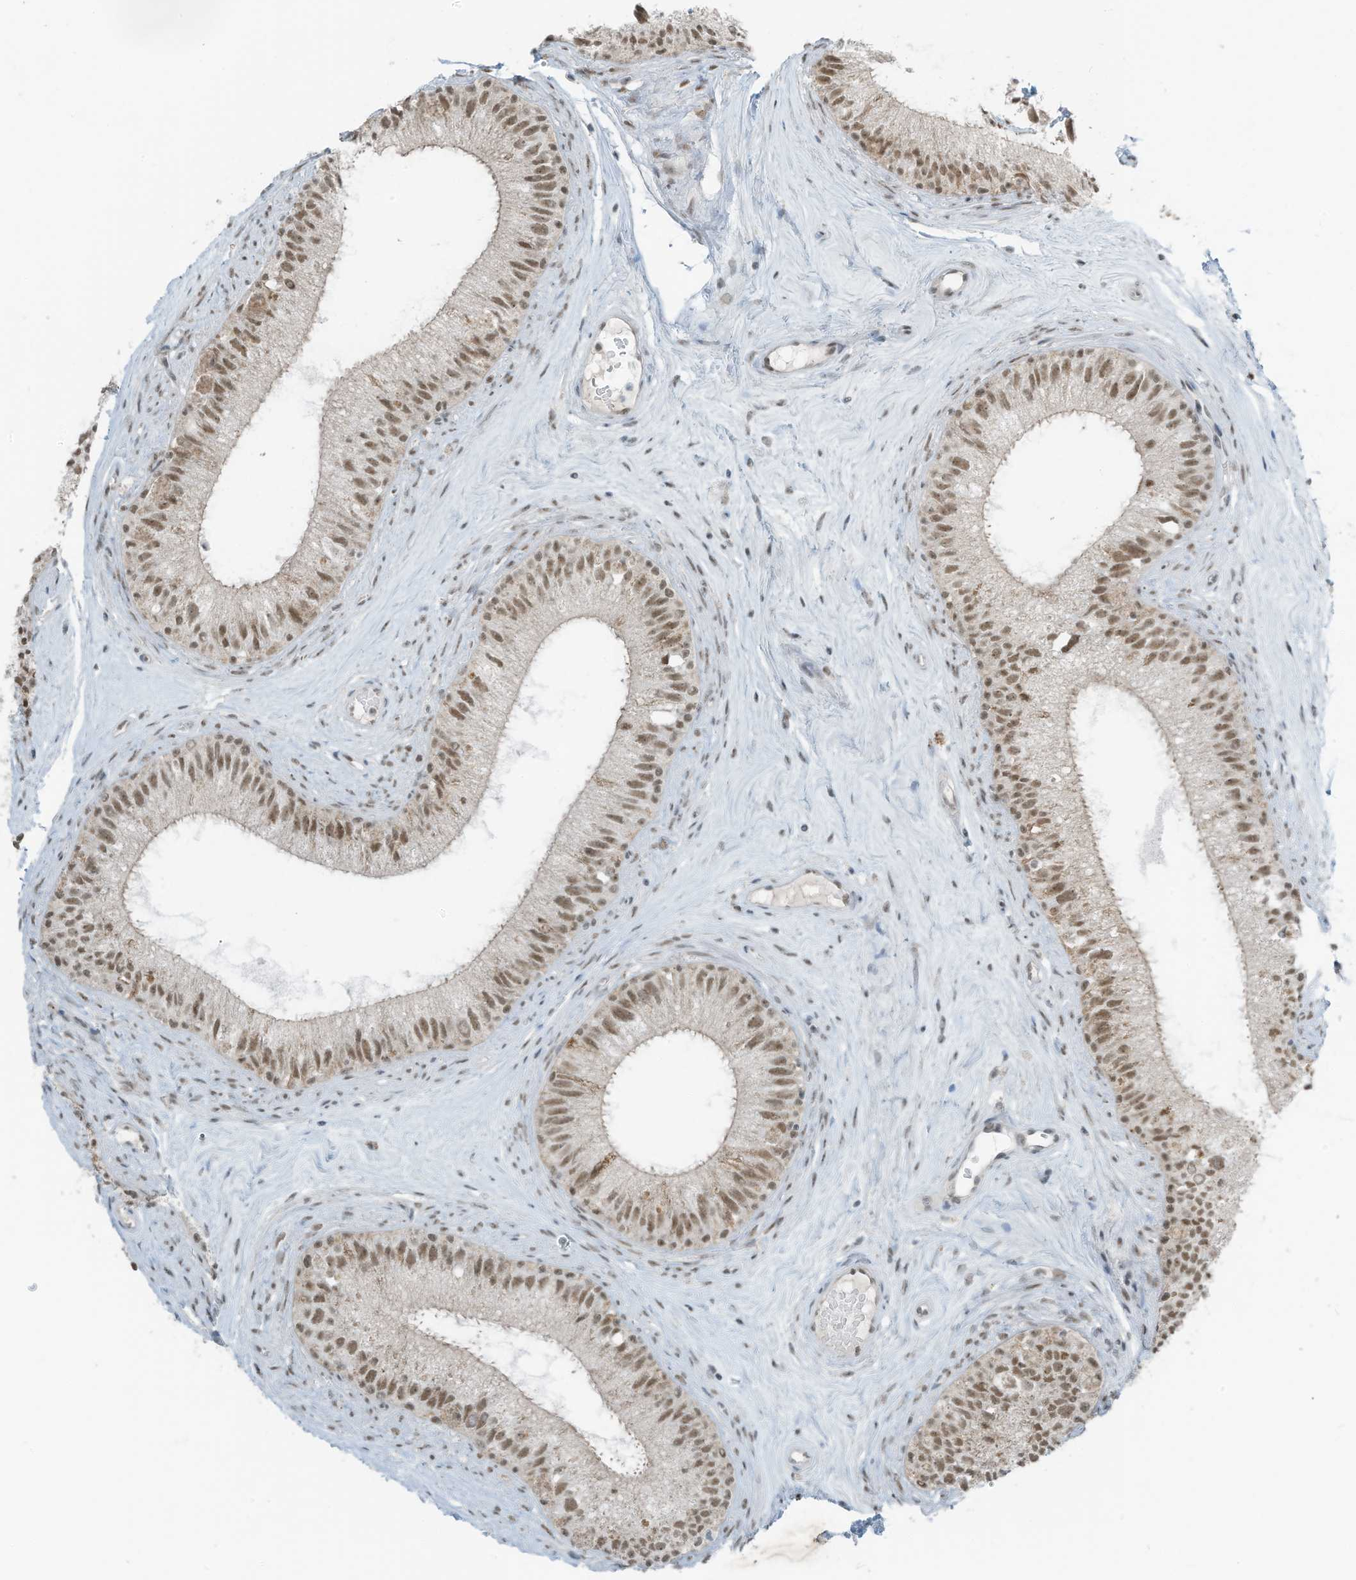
{"staining": {"intensity": "strong", "quantity": "25%-75%", "location": "nuclear"}, "tissue": "epididymis", "cell_type": "Glandular cells", "image_type": "normal", "snomed": [{"axis": "morphology", "description": "Normal tissue, NOS"}, {"axis": "topography", "description": "Epididymis"}], "caption": "Immunohistochemical staining of unremarkable epididymis reveals 25%-75% levels of strong nuclear protein staining in approximately 25%-75% of glandular cells.", "gene": "WRNIP1", "patient": {"sex": "male", "age": 71}}